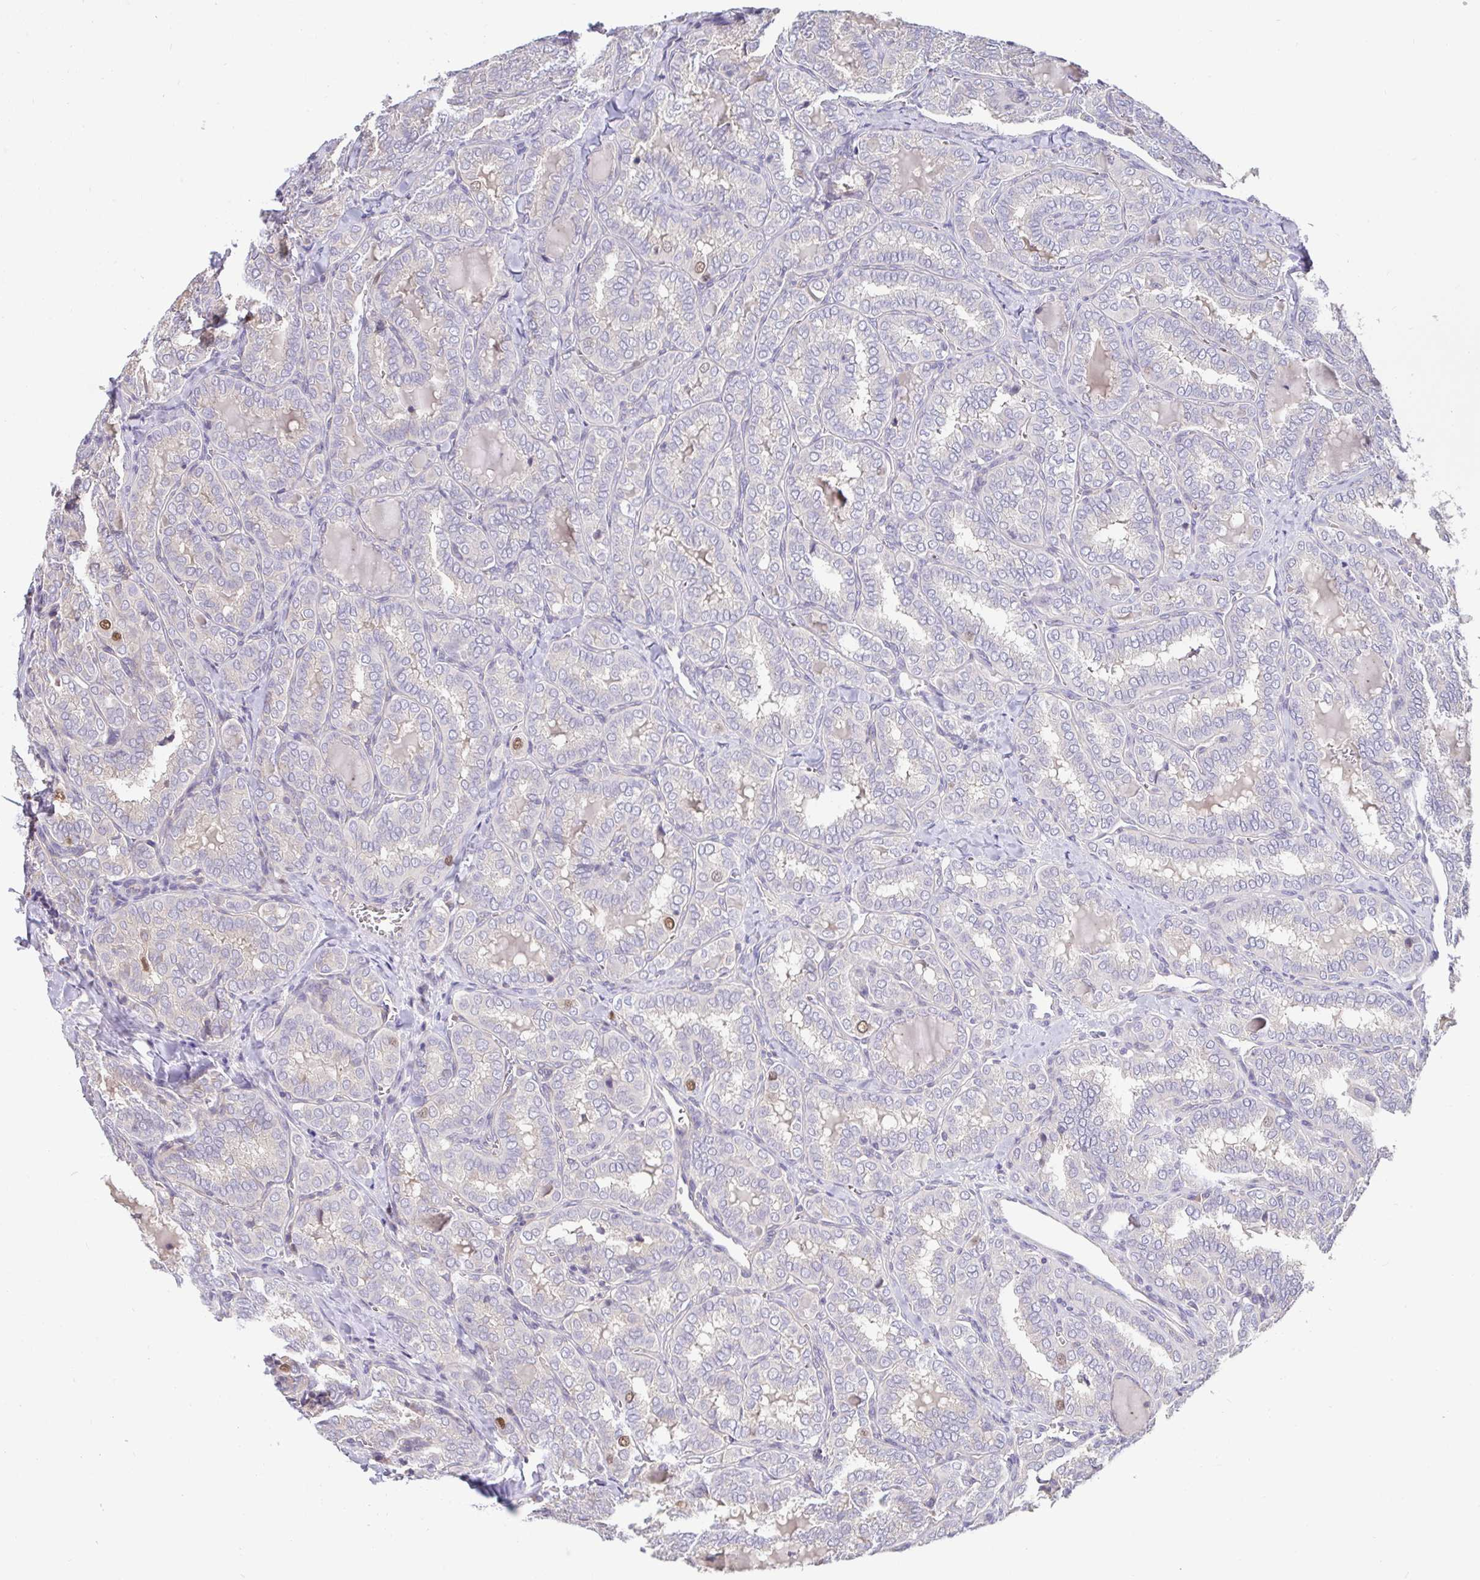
{"staining": {"intensity": "moderate", "quantity": "<25%", "location": "nuclear"}, "tissue": "thyroid cancer", "cell_type": "Tumor cells", "image_type": "cancer", "snomed": [{"axis": "morphology", "description": "Papillary adenocarcinoma, NOS"}, {"axis": "topography", "description": "Thyroid gland"}], "caption": "Human thyroid cancer stained for a protein (brown) exhibits moderate nuclear positive staining in about <25% of tumor cells.", "gene": "ANLN", "patient": {"sex": "female", "age": 30}}